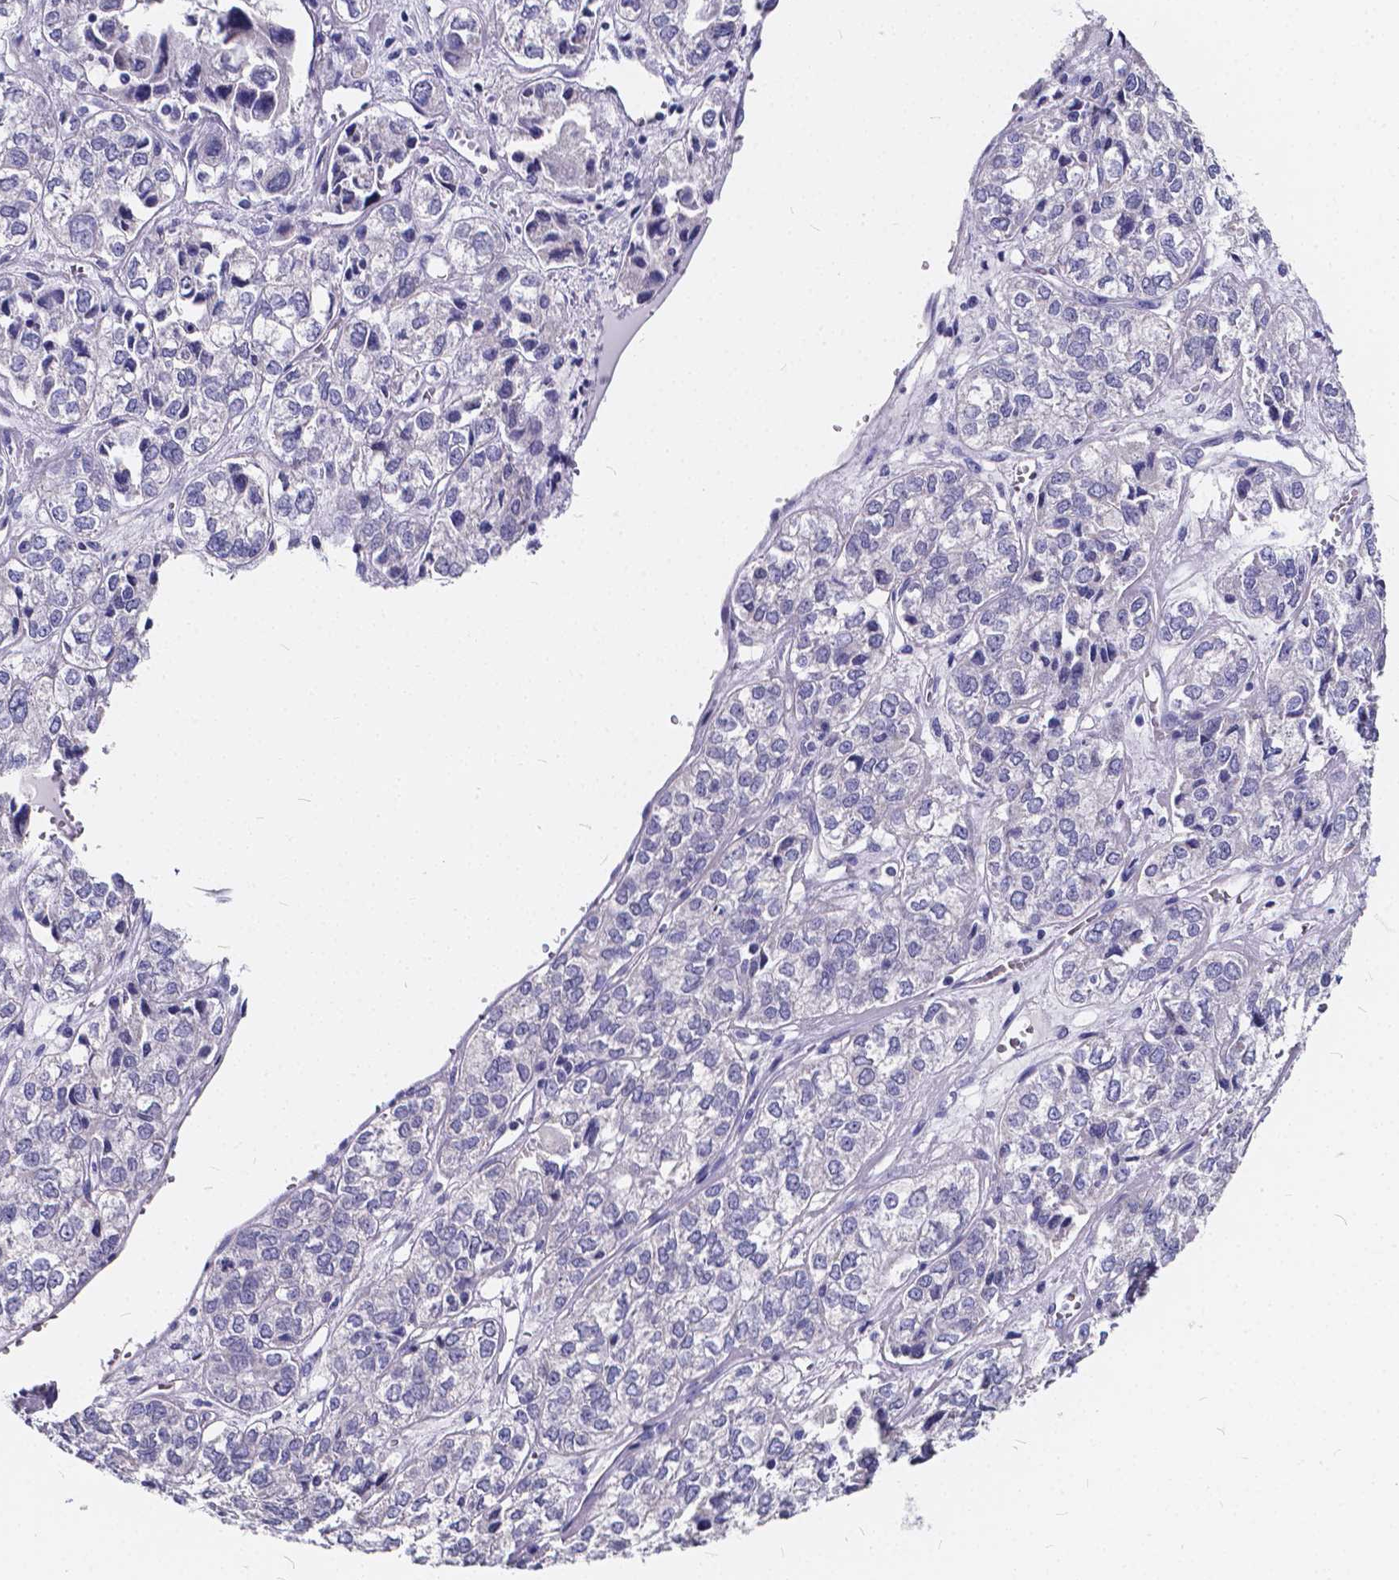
{"staining": {"intensity": "negative", "quantity": "none", "location": "none"}, "tissue": "ovarian cancer", "cell_type": "Tumor cells", "image_type": "cancer", "snomed": [{"axis": "morphology", "description": "Carcinoma, endometroid"}, {"axis": "topography", "description": "Ovary"}], "caption": "Immunohistochemical staining of ovarian cancer (endometroid carcinoma) shows no significant positivity in tumor cells. (DAB (3,3'-diaminobenzidine) immunohistochemistry, high magnification).", "gene": "SPEF2", "patient": {"sex": "female", "age": 64}}